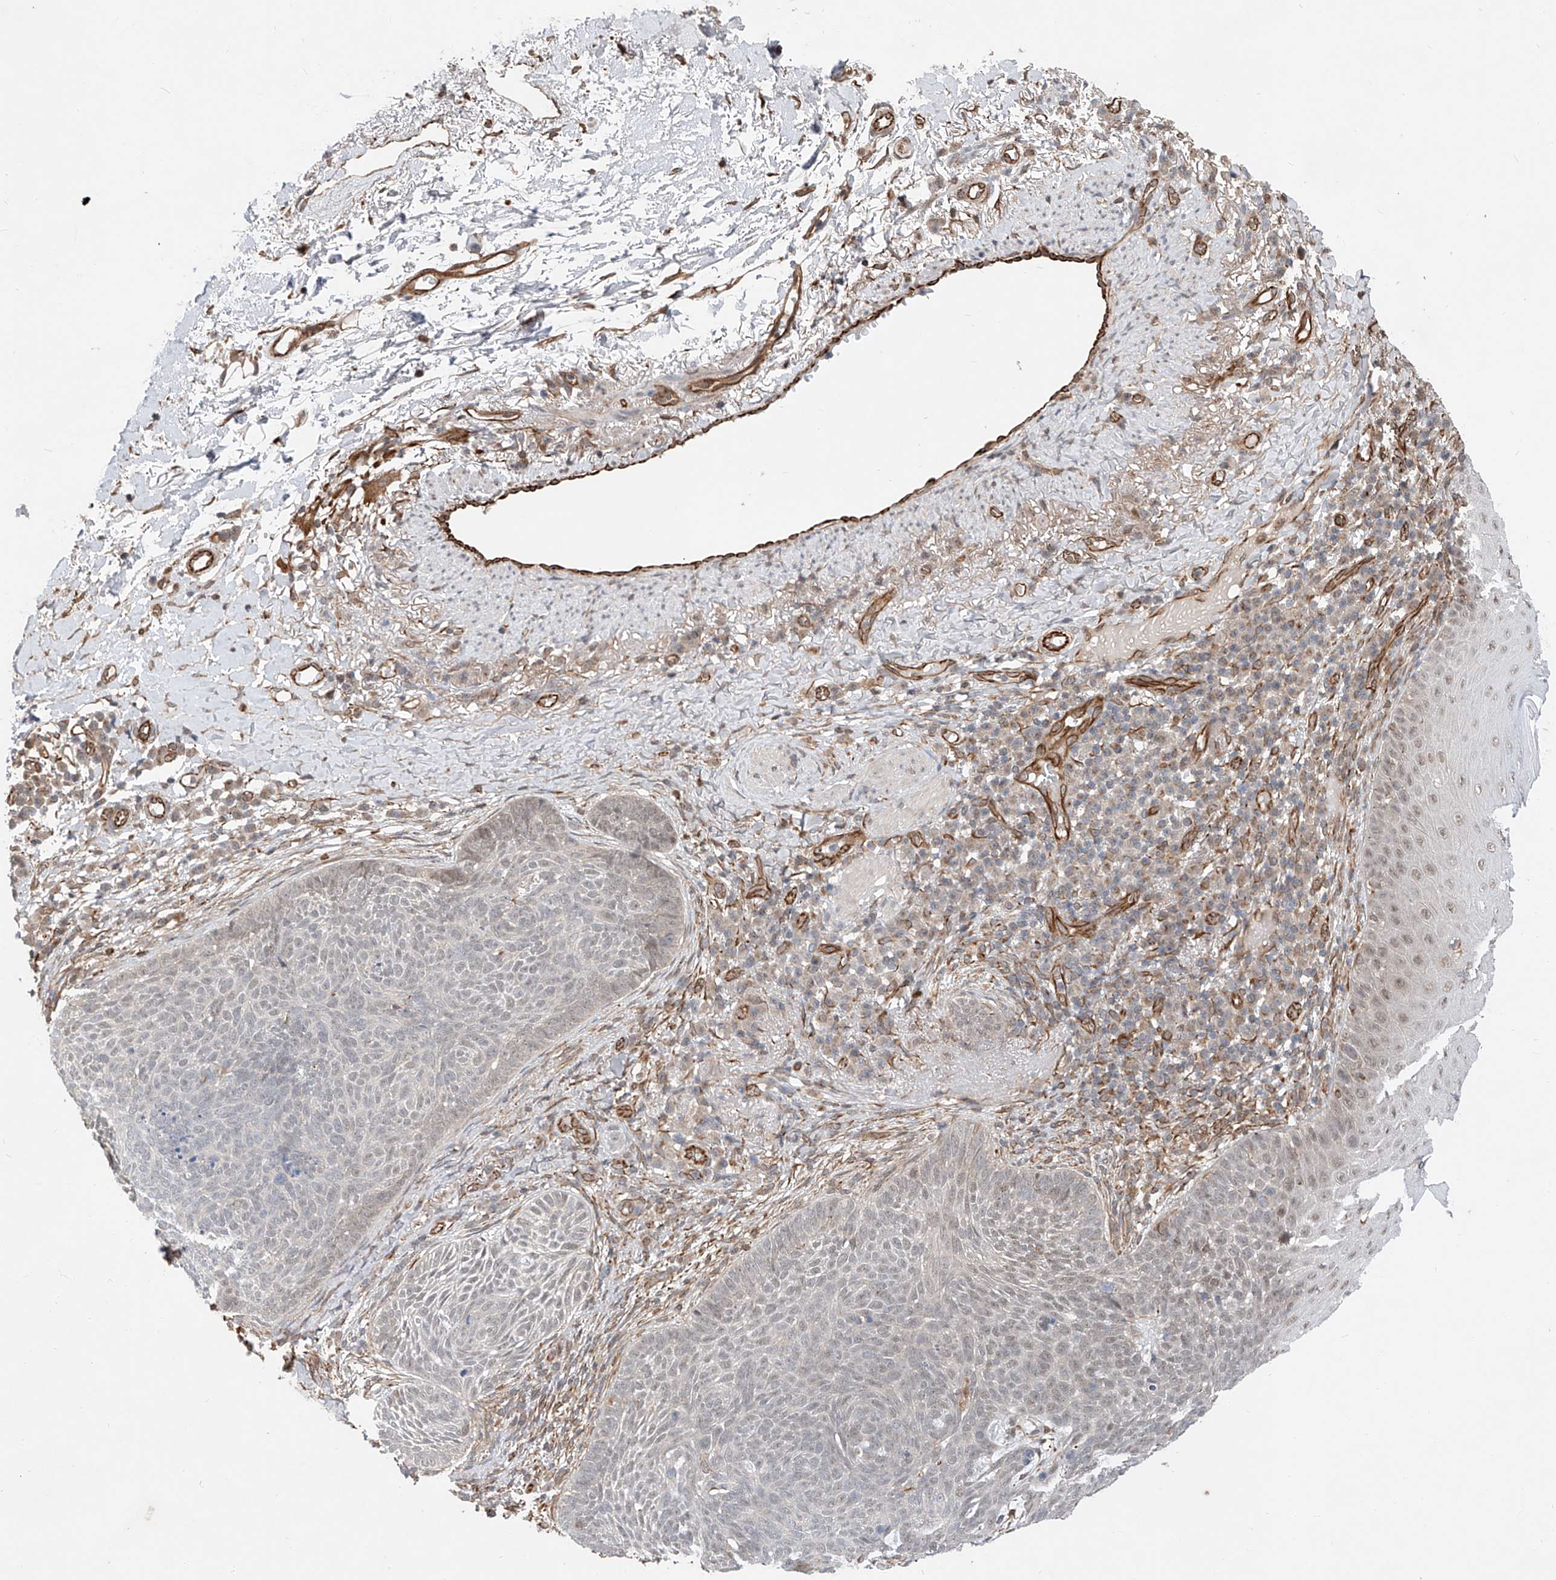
{"staining": {"intensity": "negative", "quantity": "none", "location": "none"}, "tissue": "skin cancer", "cell_type": "Tumor cells", "image_type": "cancer", "snomed": [{"axis": "morphology", "description": "Basal cell carcinoma"}, {"axis": "topography", "description": "Skin"}], "caption": "High power microscopy photomicrograph of an immunohistochemistry (IHC) micrograph of skin basal cell carcinoma, revealing no significant staining in tumor cells. (Stains: DAB (3,3'-diaminobenzidine) immunohistochemistry with hematoxylin counter stain, Microscopy: brightfield microscopy at high magnification).", "gene": "AMD1", "patient": {"sex": "male", "age": 85}}